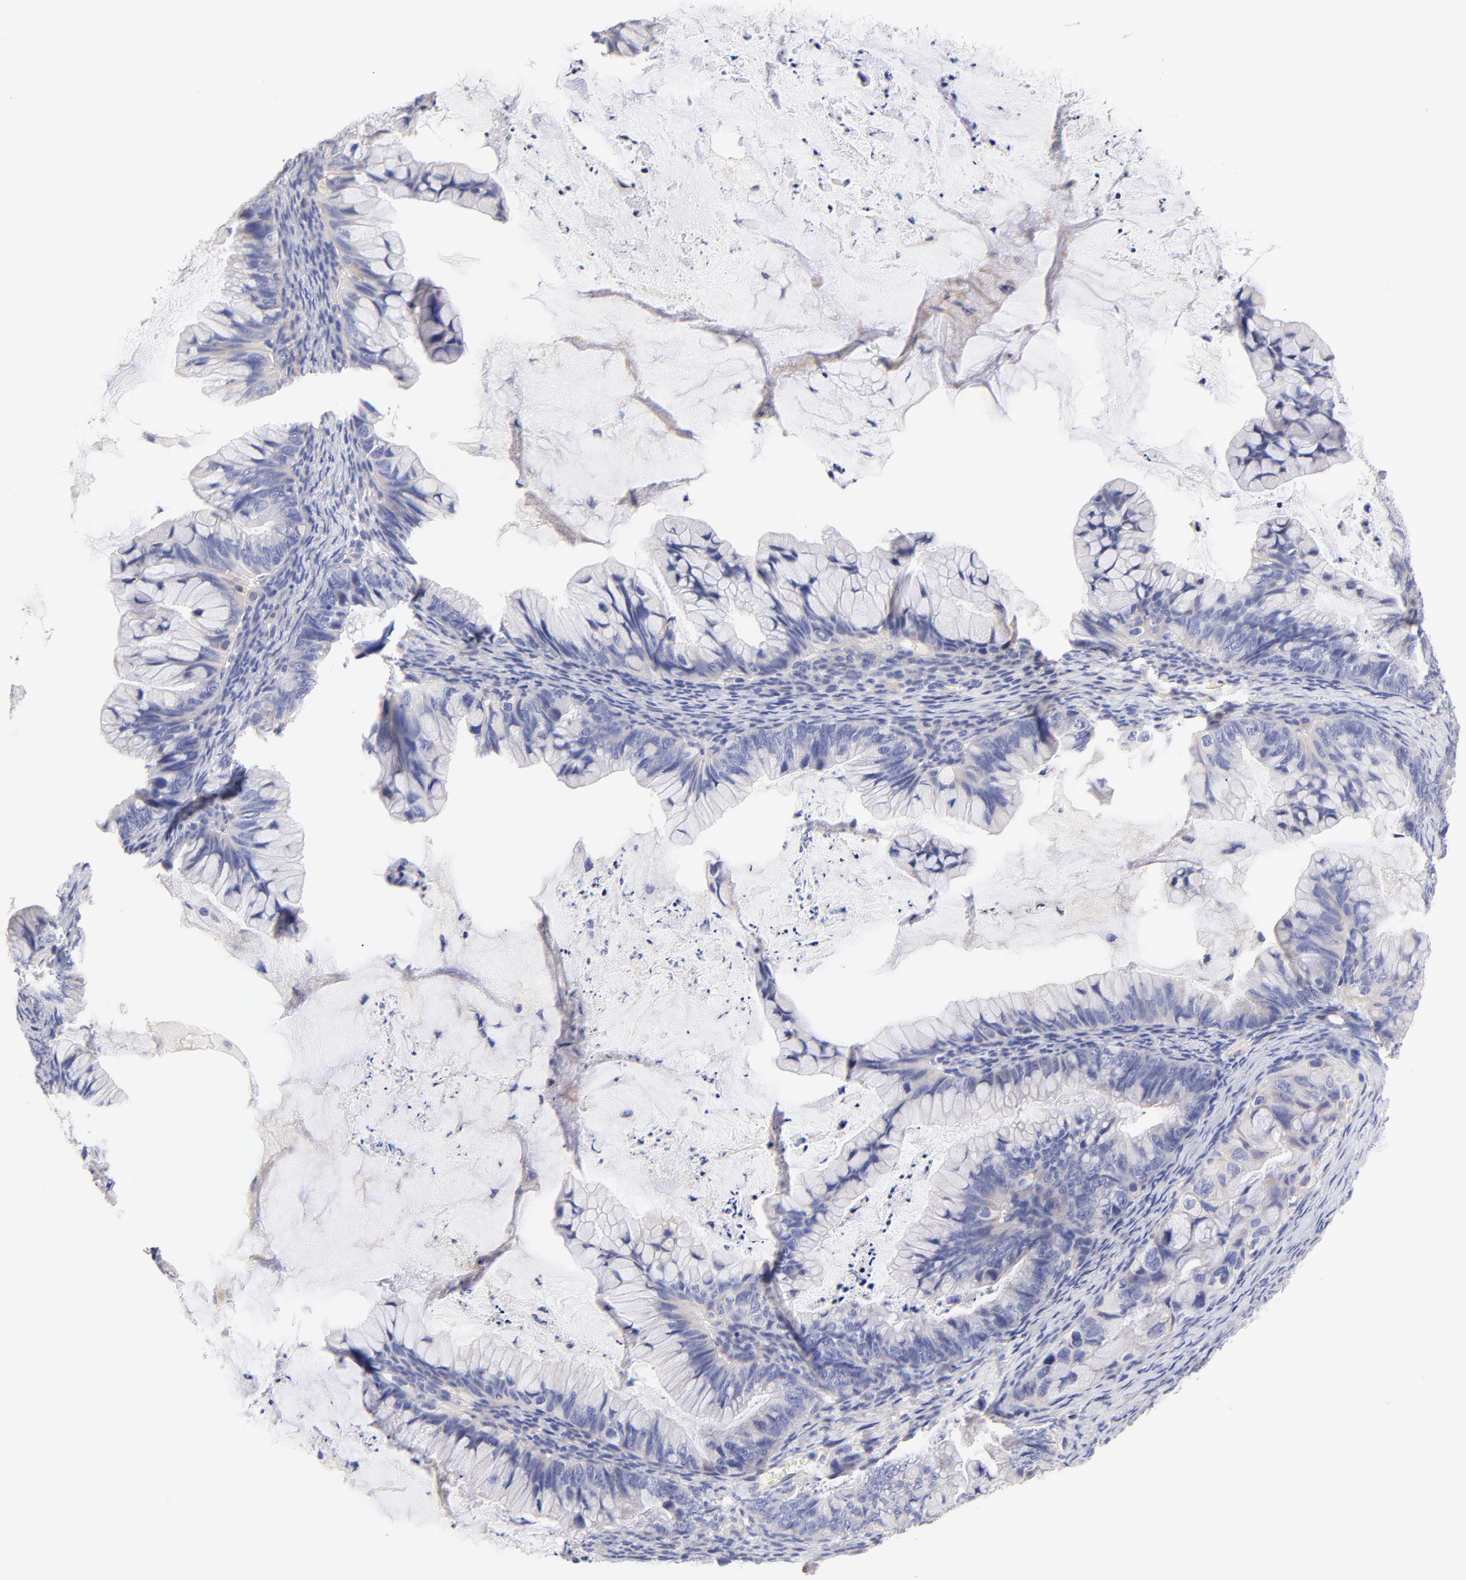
{"staining": {"intensity": "weak", "quantity": "<25%", "location": "cytoplasmic/membranous"}, "tissue": "ovarian cancer", "cell_type": "Tumor cells", "image_type": "cancer", "snomed": [{"axis": "morphology", "description": "Cystadenocarcinoma, mucinous, NOS"}, {"axis": "topography", "description": "Ovary"}], "caption": "Ovarian cancer was stained to show a protein in brown. There is no significant expression in tumor cells.", "gene": "HS3ST1", "patient": {"sex": "female", "age": 36}}